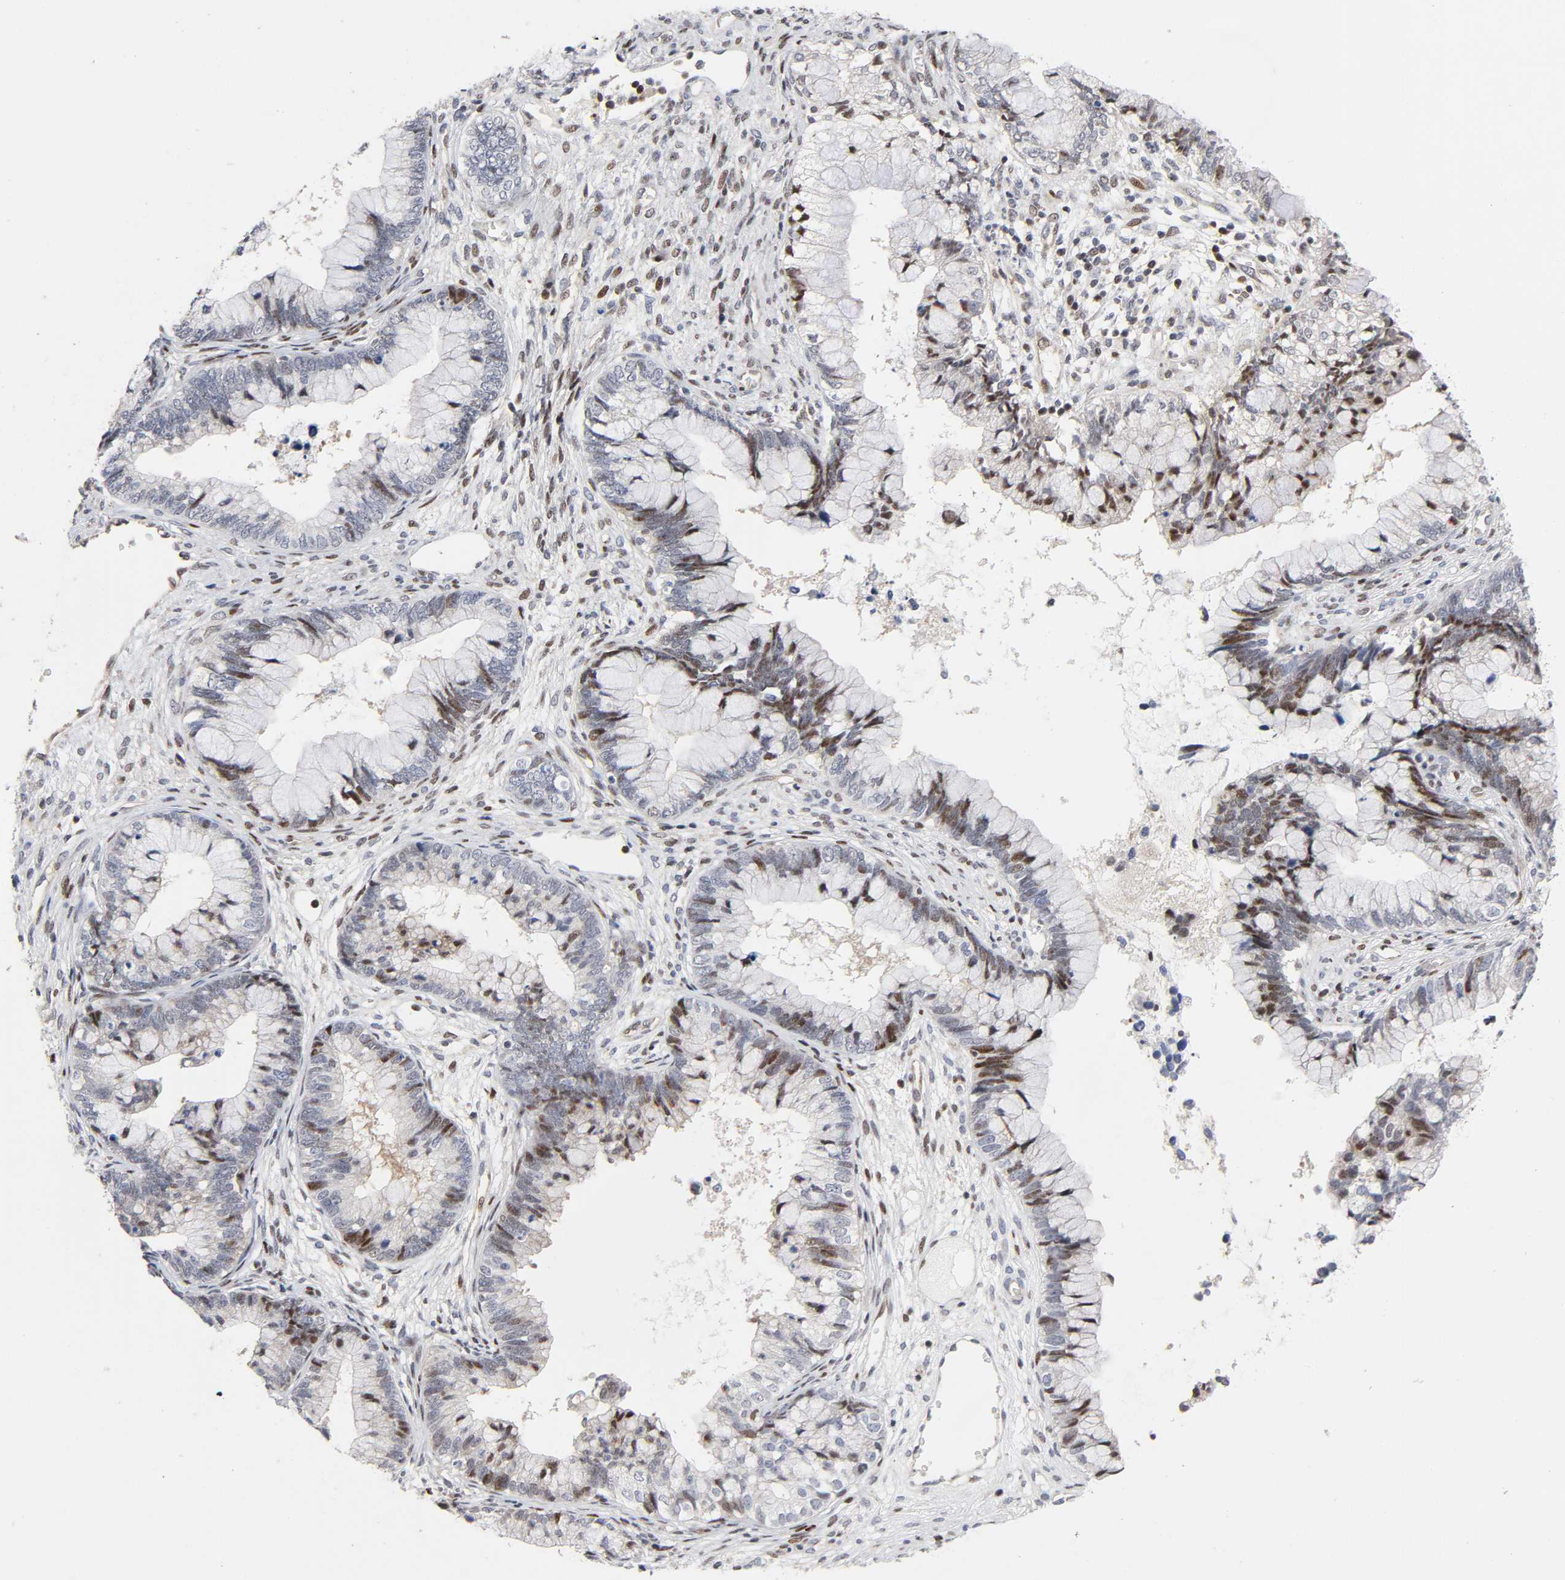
{"staining": {"intensity": "moderate", "quantity": "<25%", "location": "nuclear"}, "tissue": "cervical cancer", "cell_type": "Tumor cells", "image_type": "cancer", "snomed": [{"axis": "morphology", "description": "Adenocarcinoma, NOS"}, {"axis": "topography", "description": "Cervix"}], "caption": "Human cervical cancer (adenocarcinoma) stained for a protein (brown) demonstrates moderate nuclear positive staining in about <25% of tumor cells.", "gene": "STK38", "patient": {"sex": "female", "age": 44}}